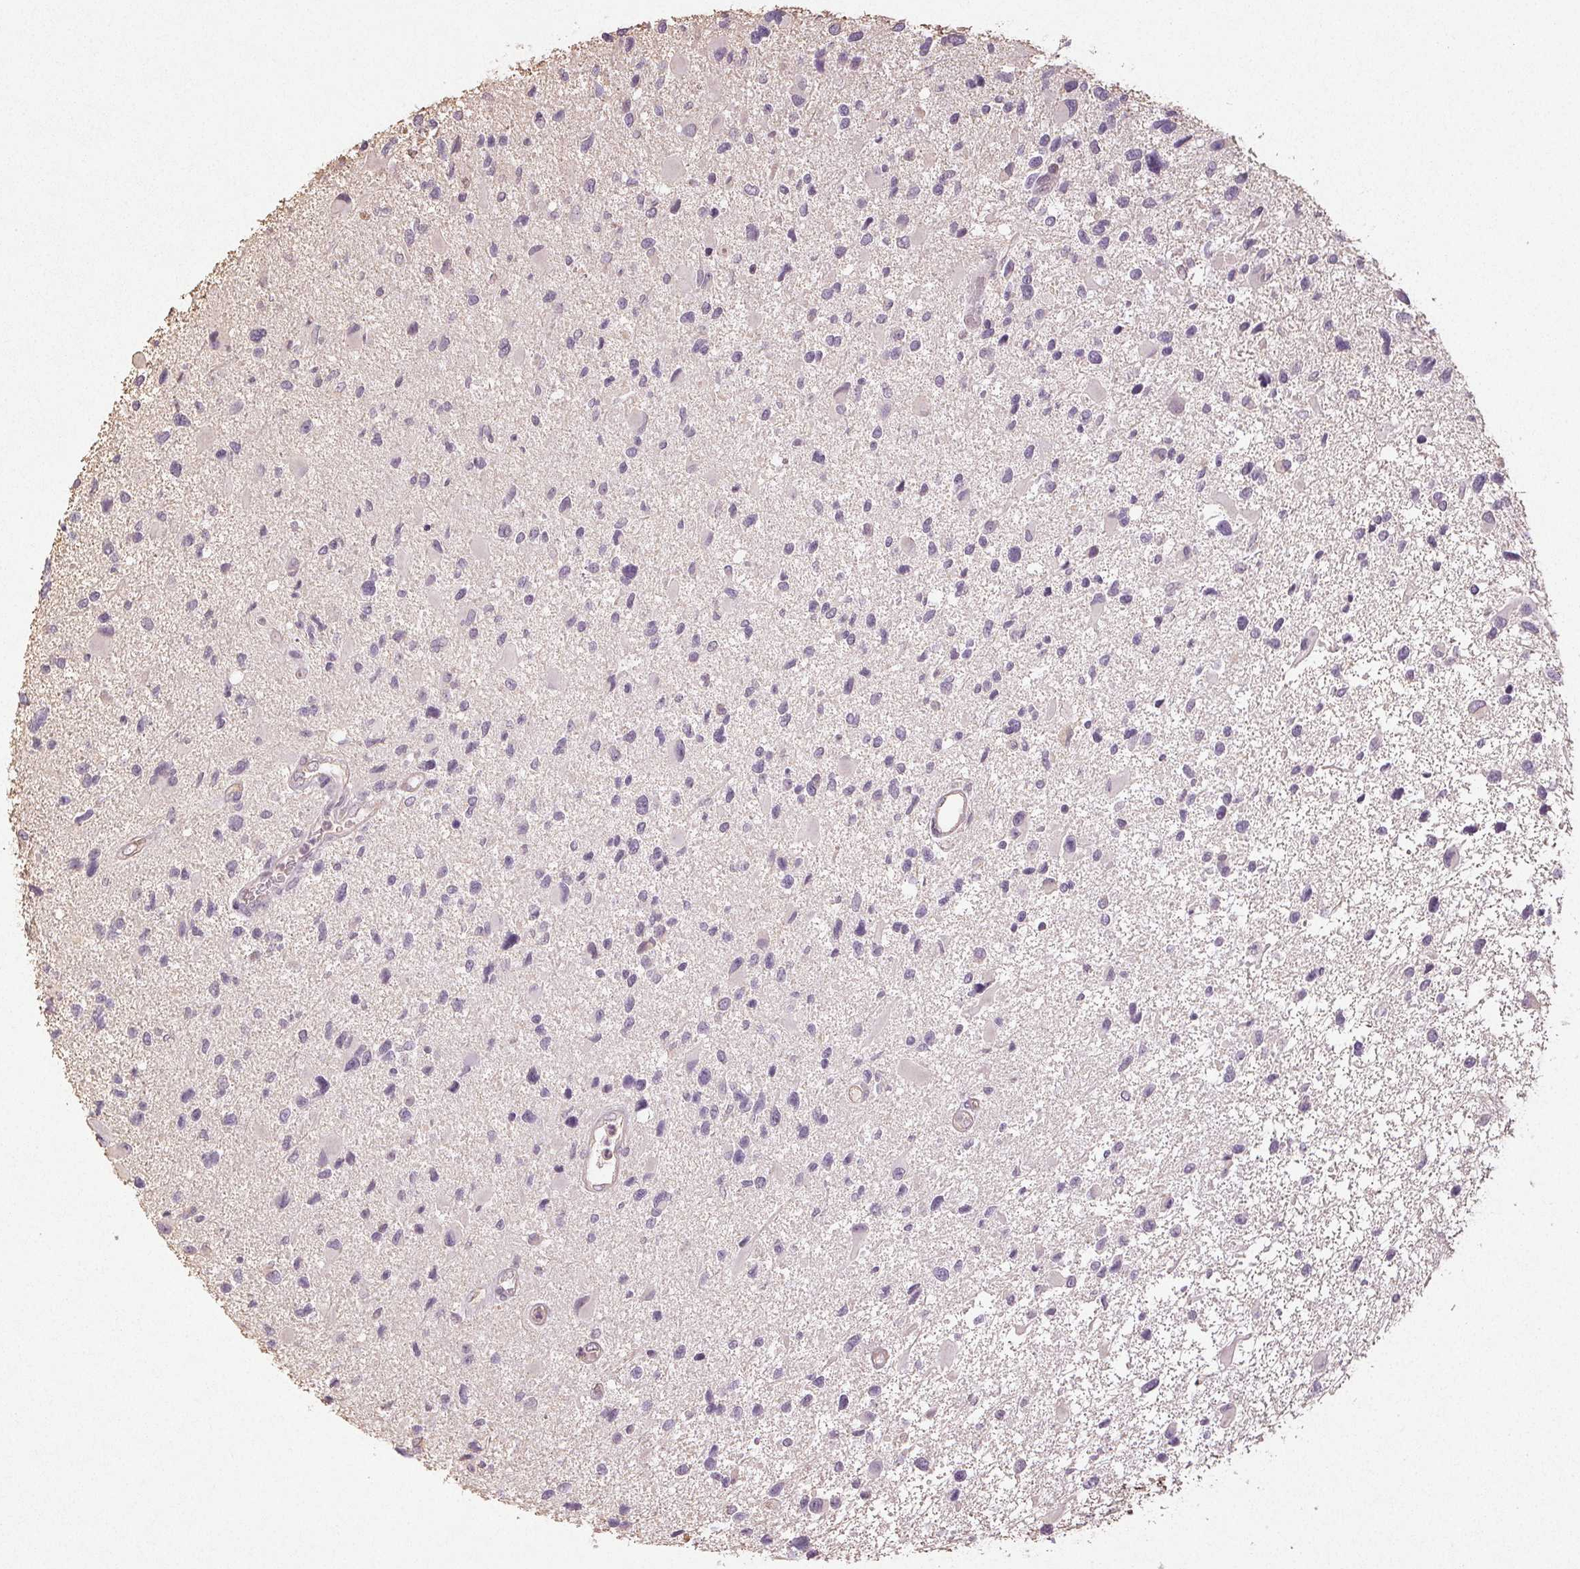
{"staining": {"intensity": "negative", "quantity": "none", "location": "none"}, "tissue": "glioma", "cell_type": "Tumor cells", "image_type": "cancer", "snomed": [{"axis": "morphology", "description": "Glioma, malignant, Low grade"}, {"axis": "topography", "description": "Brain"}], "caption": "IHC of glioma exhibits no staining in tumor cells.", "gene": "COL7A1", "patient": {"sex": "female", "age": 32}}